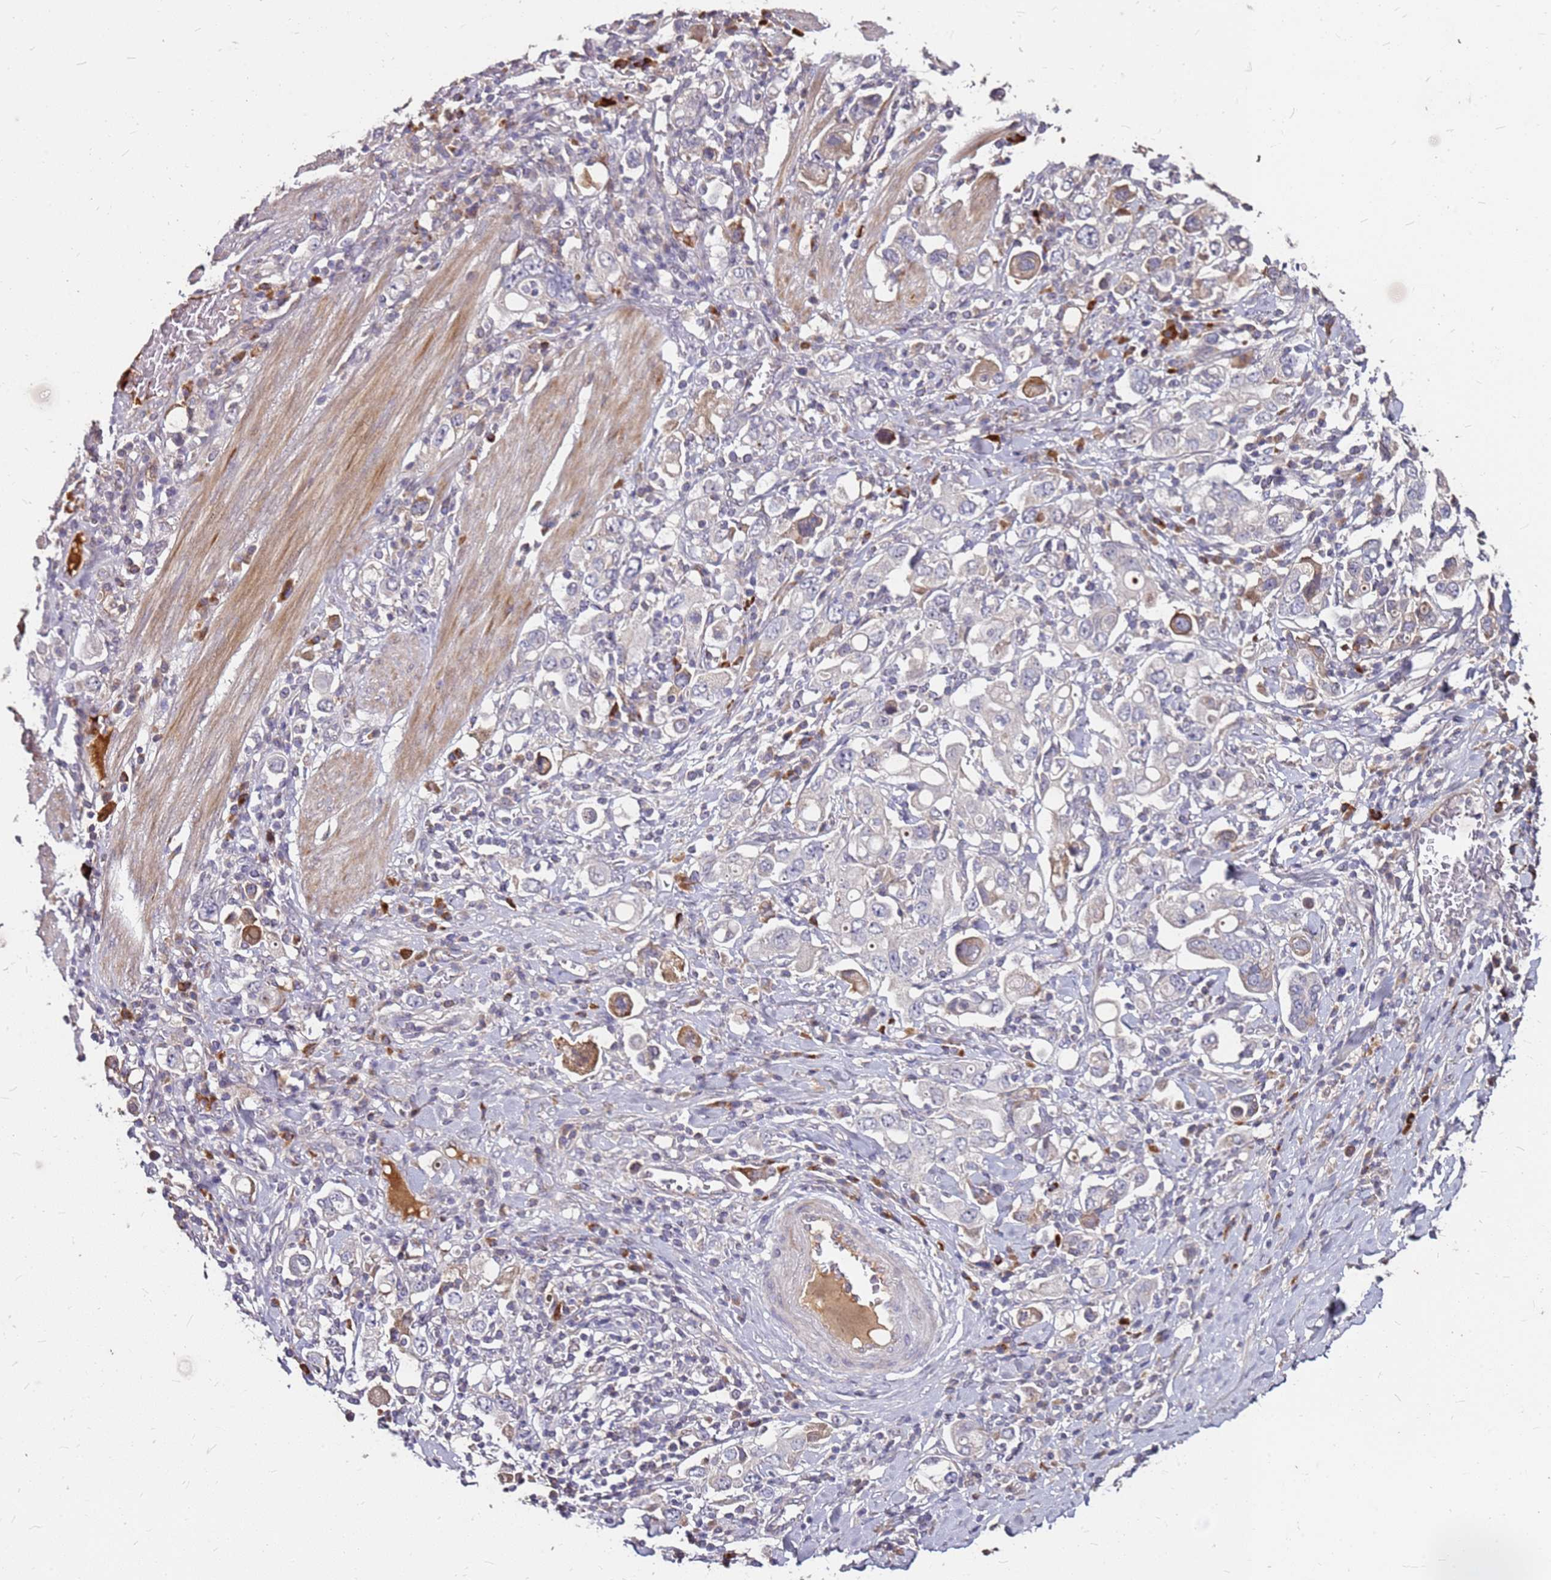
{"staining": {"intensity": "moderate", "quantity": "<25%", "location": "cytoplasmic/membranous"}, "tissue": "stomach cancer", "cell_type": "Tumor cells", "image_type": "cancer", "snomed": [{"axis": "morphology", "description": "Adenocarcinoma, NOS"}, {"axis": "topography", "description": "Stomach, upper"}], "caption": "Adenocarcinoma (stomach) stained with immunohistochemistry displays moderate cytoplasmic/membranous positivity in approximately <25% of tumor cells.", "gene": "DCDC2C", "patient": {"sex": "male", "age": 62}}